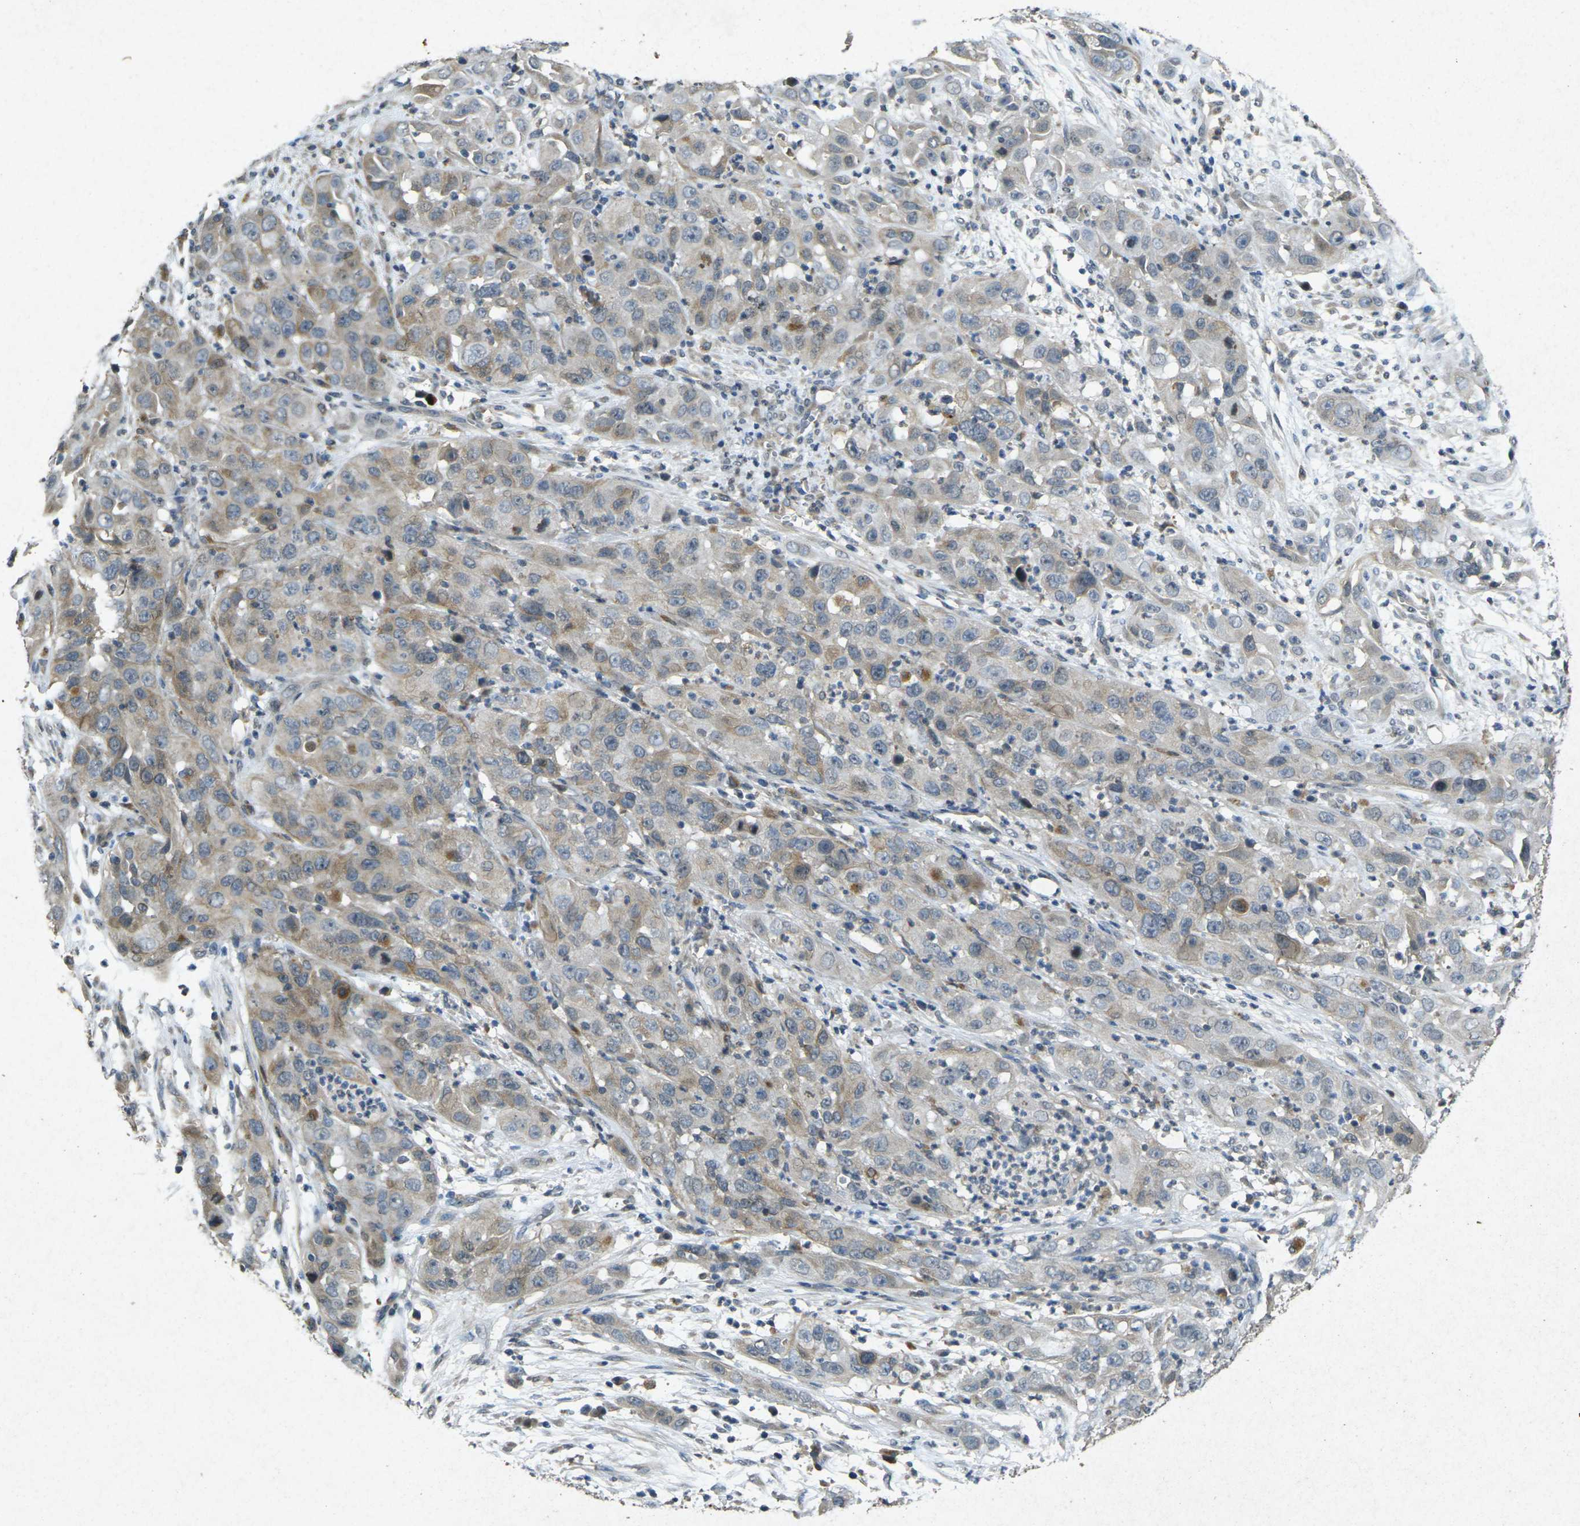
{"staining": {"intensity": "moderate", "quantity": ">75%", "location": "cytoplasmic/membranous"}, "tissue": "cervical cancer", "cell_type": "Tumor cells", "image_type": "cancer", "snomed": [{"axis": "morphology", "description": "Squamous cell carcinoma, NOS"}, {"axis": "topography", "description": "Cervix"}], "caption": "A photomicrograph showing moderate cytoplasmic/membranous expression in approximately >75% of tumor cells in cervical cancer (squamous cell carcinoma), as visualized by brown immunohistochemical staining.", "gene": "RGMA", "patient": {"sex": "female", "age": 32}}